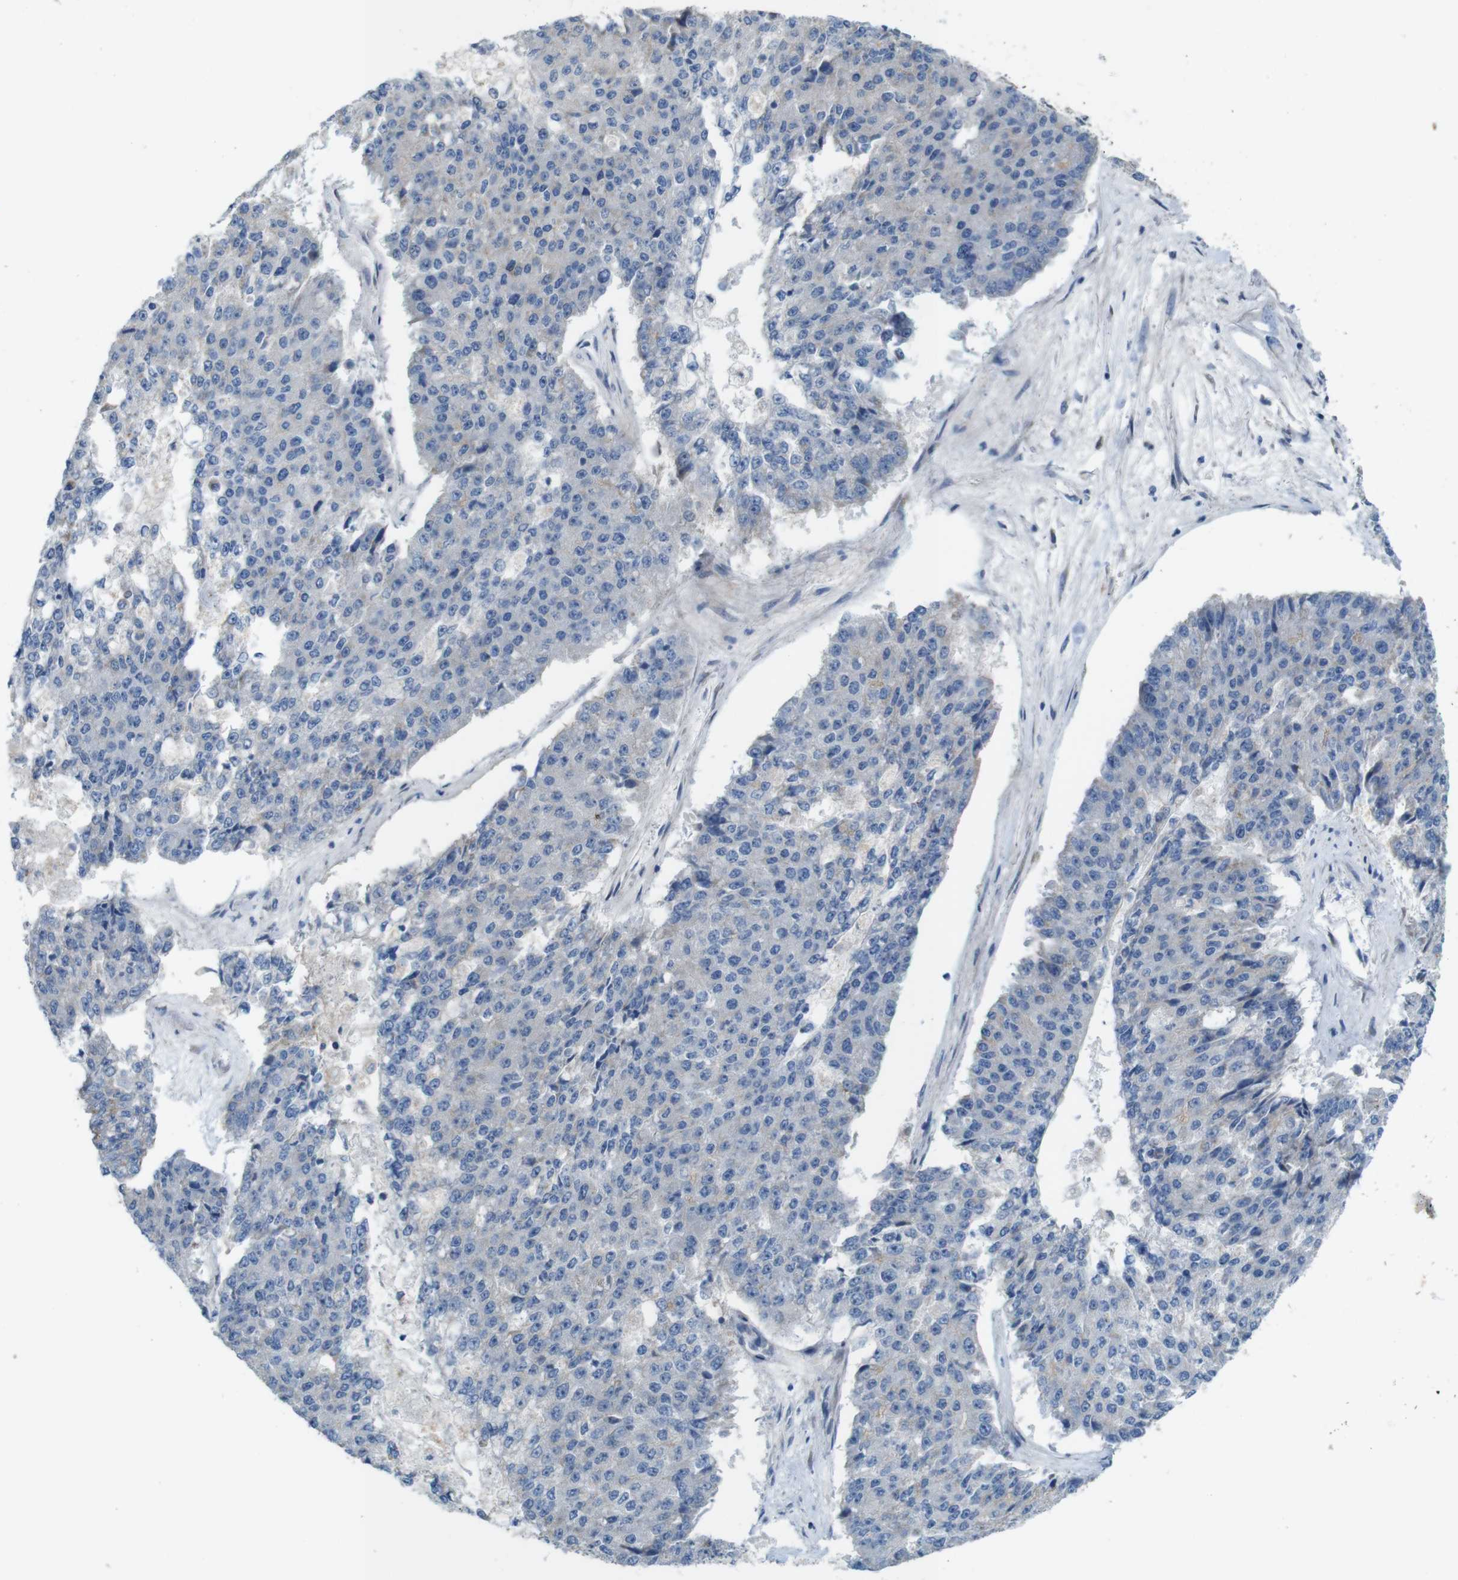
{"staining": {"intensity": "negative", "quantity": "none", "location": "none"}, "tissue": "pancreatic cancer", "cell_type": "Tumor cells", "image_type": "cancer", "snomed": [{"axis": "morphology", "description": "Adenocarcinoma, NOS"}, {"axis": "topography", "description": "Pancreas"}], "caption": "There is no significant positivity in tumor cells of adenocarcinoma (pancreatic). (DAB (3,3'-diaminobenzidine) immunohistochemistry with hematoxylin counter stain).", "gene": "SKI", "patient": {"sex": "male", "age": 50}}